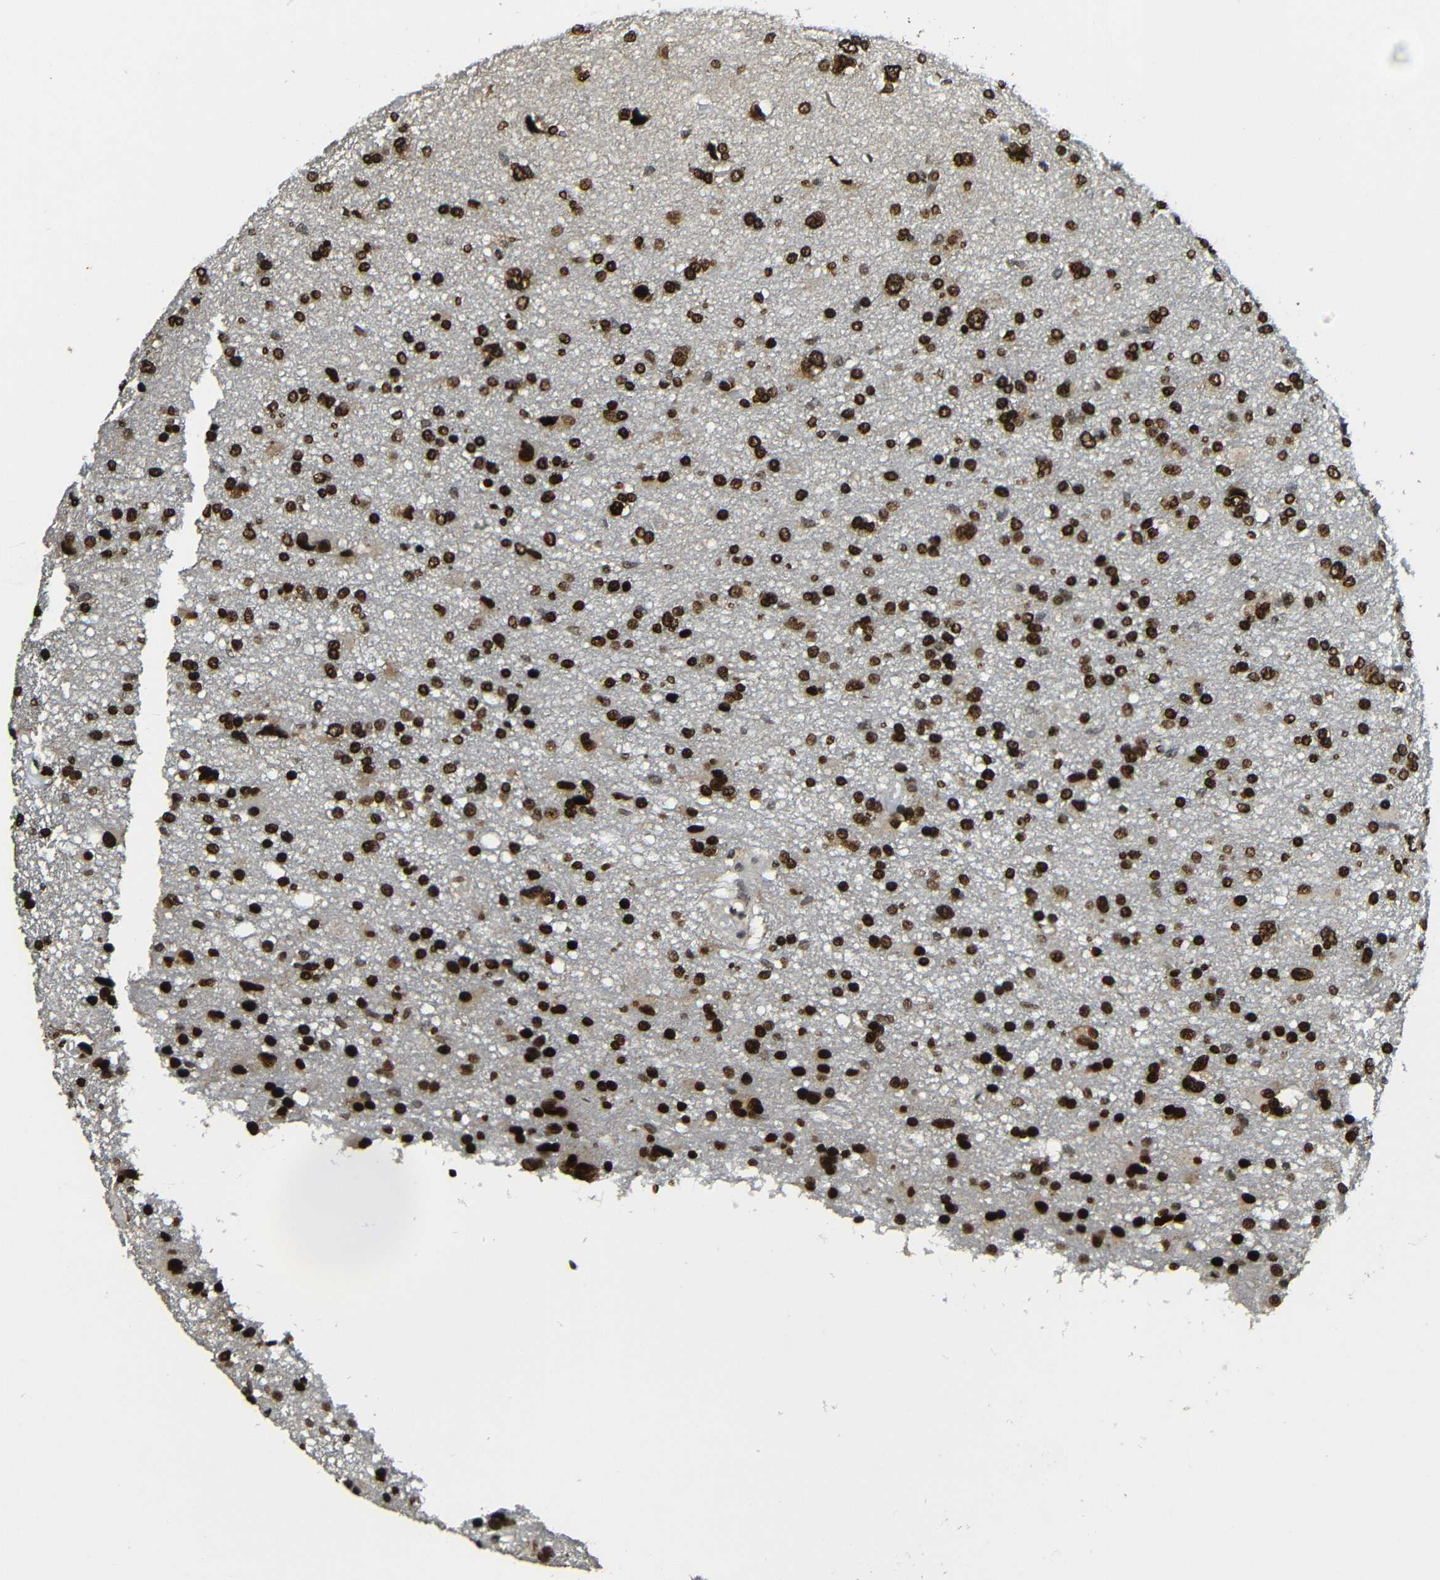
{"staining": {"intensity": "strong", "quantity": ">75%", "location": "cytoplasmic/membranous,nuclear"}, "tissue": "glioma", "cell_type": "Tumor cells", "image_type": "cancer", "snomed": [{"axis": "morphology", "description": "Glioma, malignant, High grade"}, {"axis": "topography", "description": "Brain"}], "caption": "Tumor cells demonstrate high levels of strong cytoplasmic/membranous and nuclear expression in about >75% of cells in human glioma. Nuclei are stained in blue.", "gene": "PSIP1", "patient": {"sex": "female", "age": 59}}